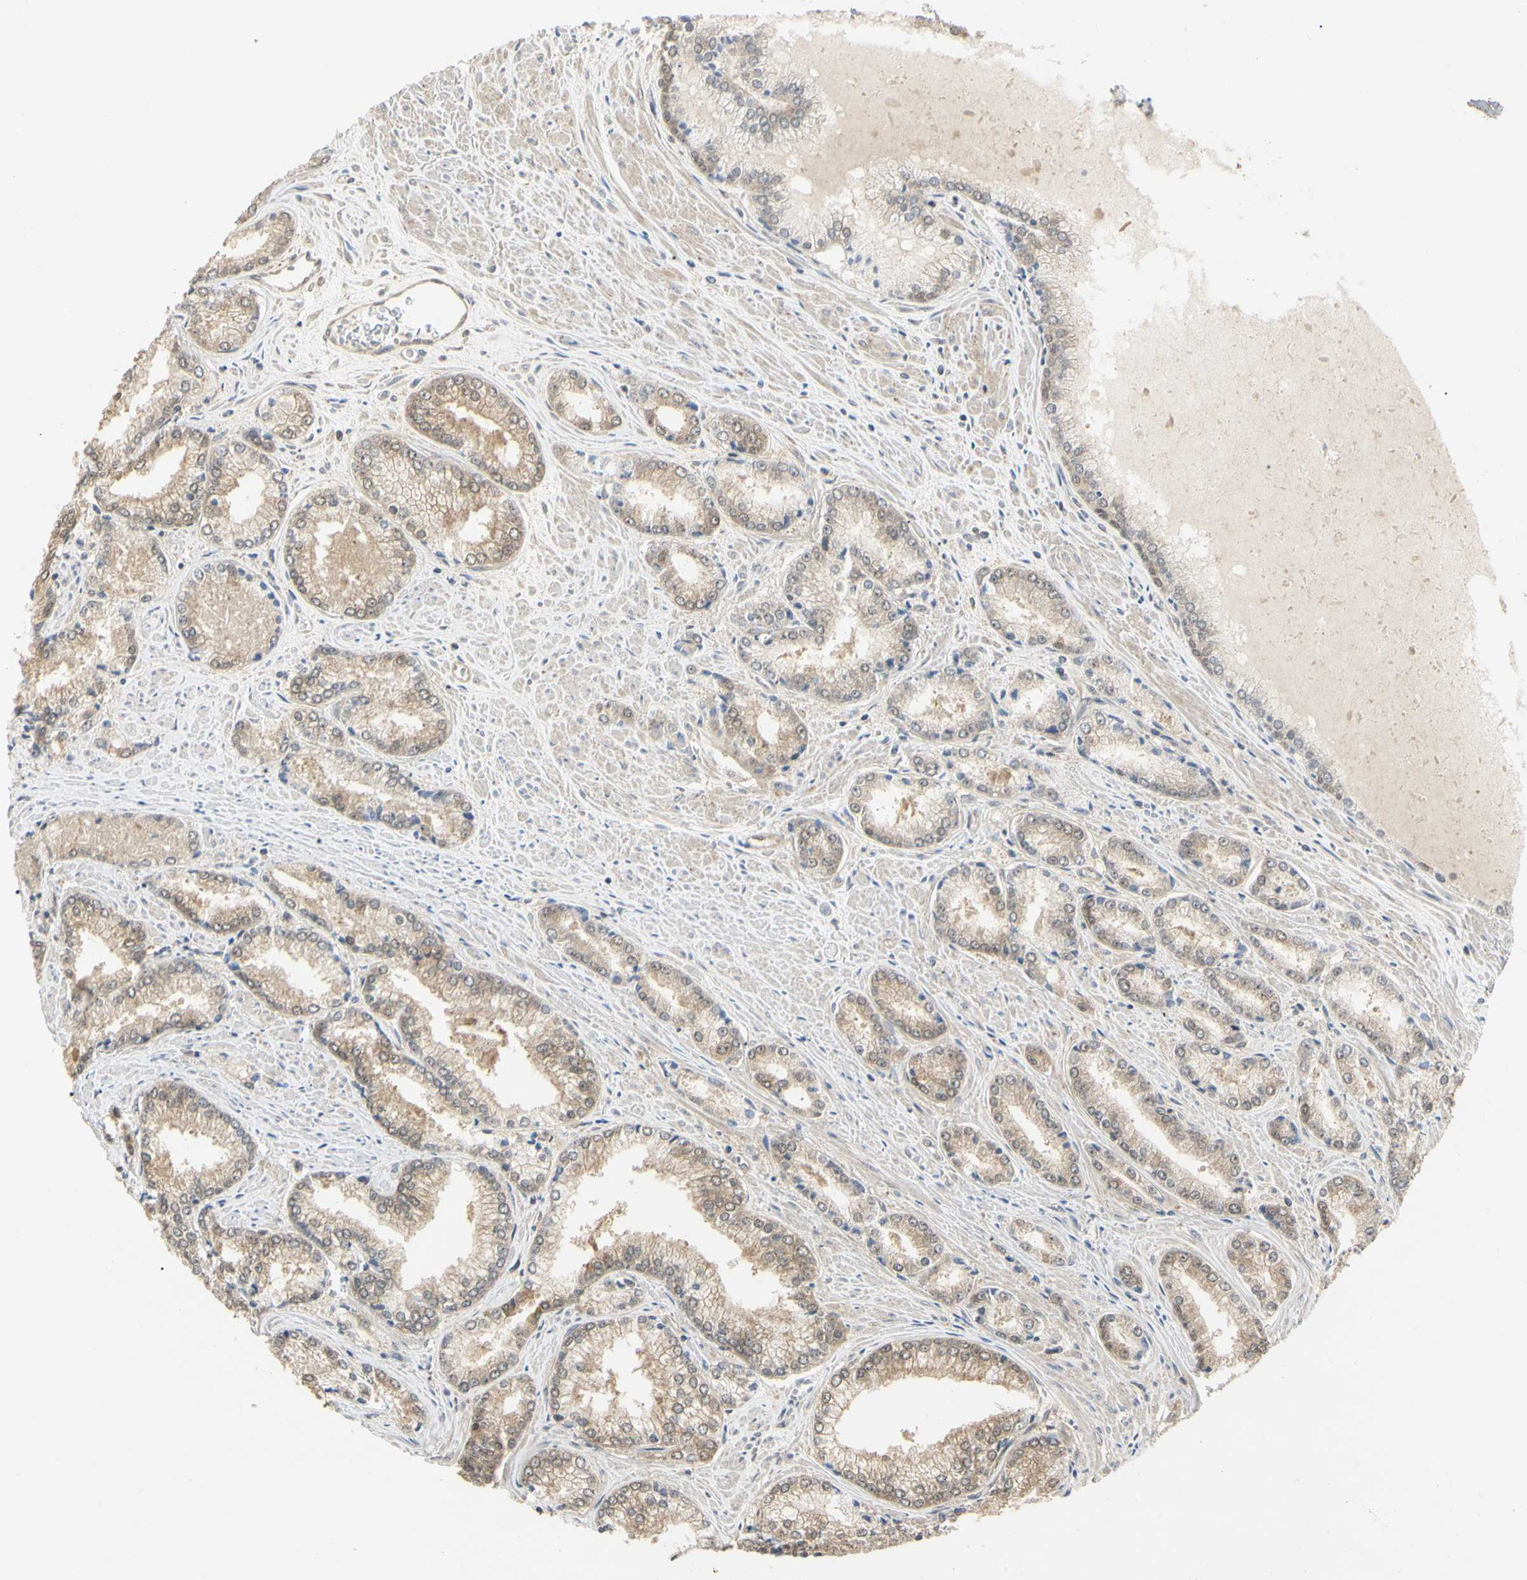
{"staining": {"intensity": "weak", "quantity": "25%-75%", "location": "cytoplasmic/membranous,nuclear"}, "tissue": "prostate cancer", "cell_type": "Tumor cells", "image_type": "cancer", "snomed": [{"axis": "morphology", "description": "Adenocarcinoma, Low grade"}, {"axis": "topography", "description": "Prostate"}], "caption": "Immunohistochemical staining of human adenocarcinoma (low-grade) (prostate) demonstrates low levels of weak cytoplasmic/membranous and nuclear protein expression in approximately 25%-75% of tumor cells.", "gene": "UBE2Z", "patient": {"sex": "male", "age": 64}}